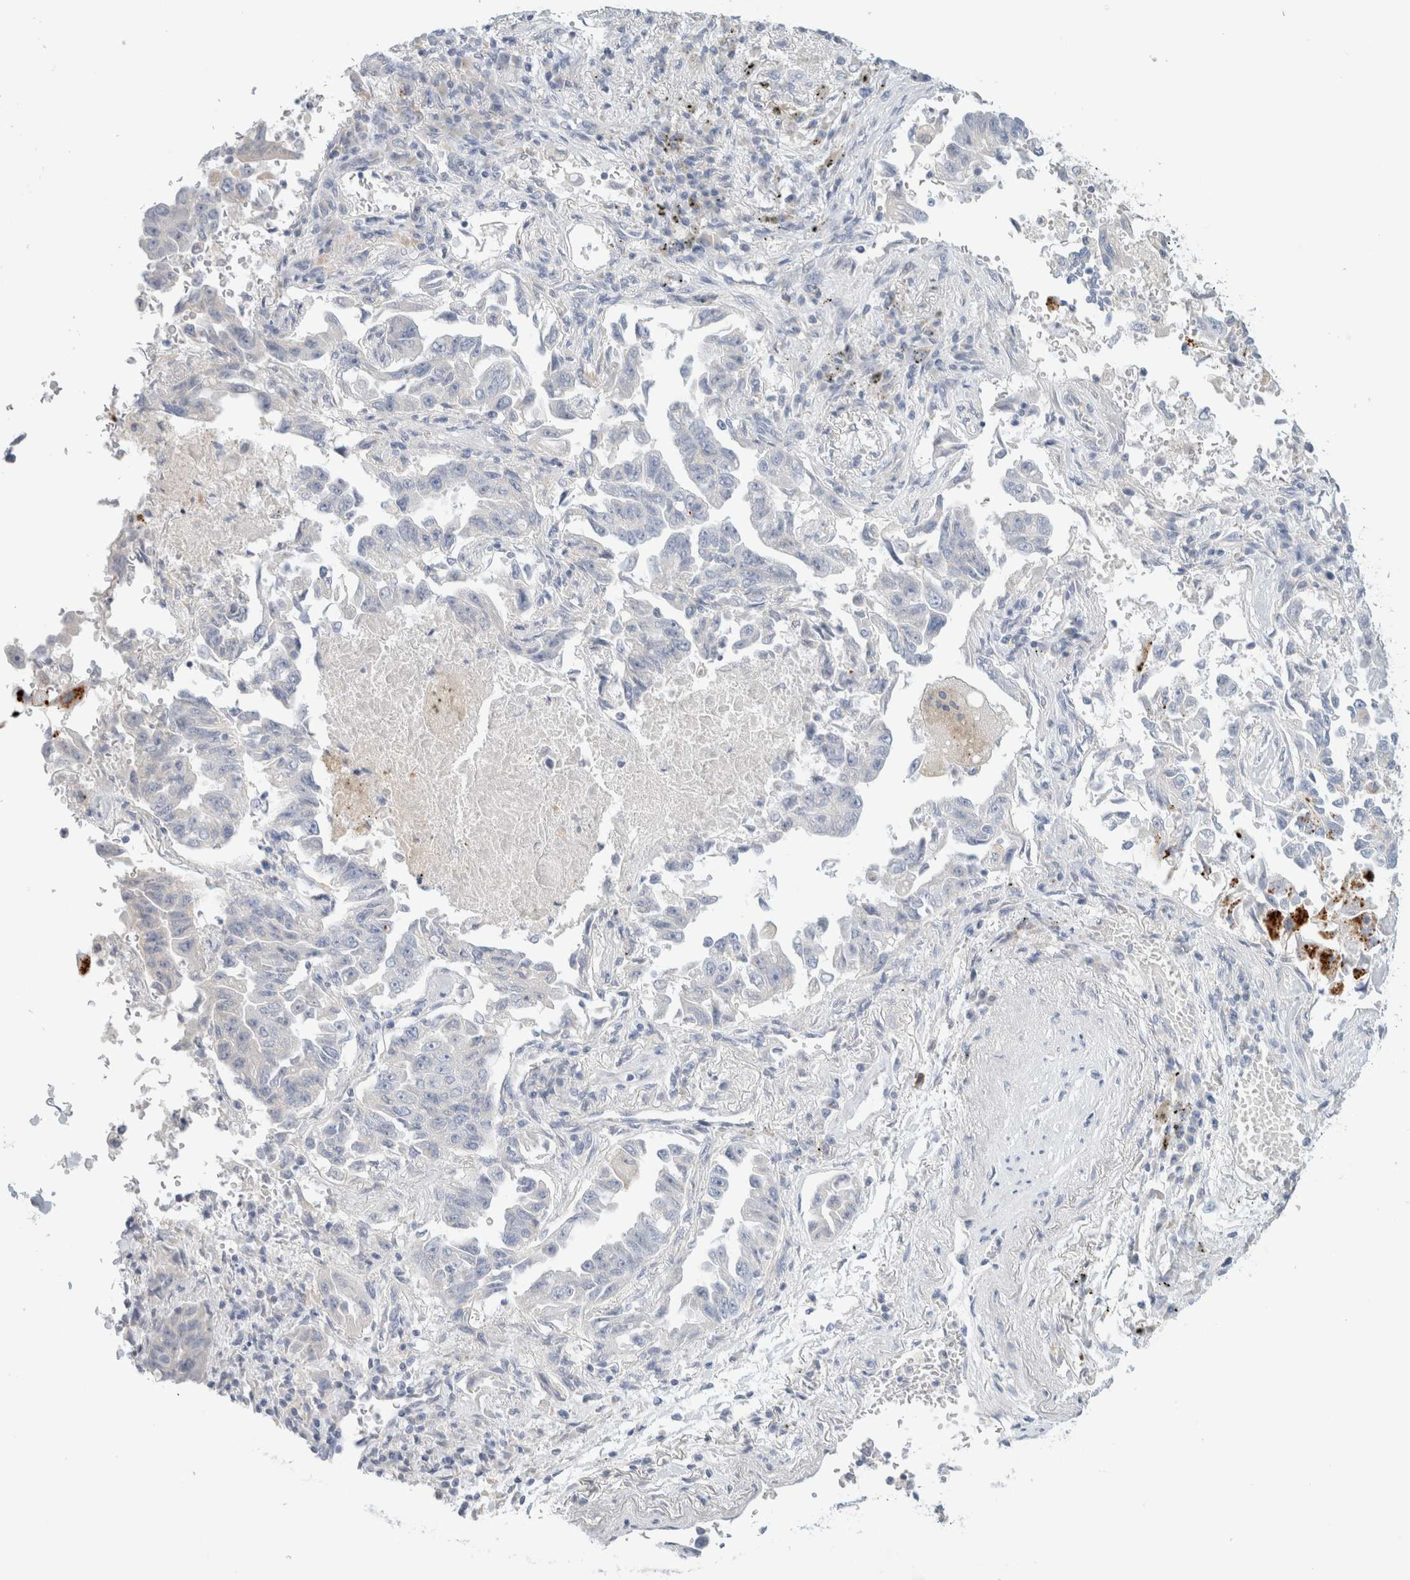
{"staining": {"intensity": "moderate", "quantity": "<25%", "location": "cytoplasmic/membranous"}, "tissue": "lung cancer", "cell_type": "Tumor cells", "image_type": "cancer", "snomed": [{"axis": "morphology", "description": "Adenocarcinoma, NOS"}, {"axis": "topography", "description": "Lung"}], "caption": "The immunohistochemical stain labels moderate cytoplasmic/membranous expression in tumor cells of lung adenocarcinoma tissue. (DAB = brown stain, brightfield microscopy at high magnification).", "gene": "HEXD", "patient": {"sex": "female", "age": 51}}